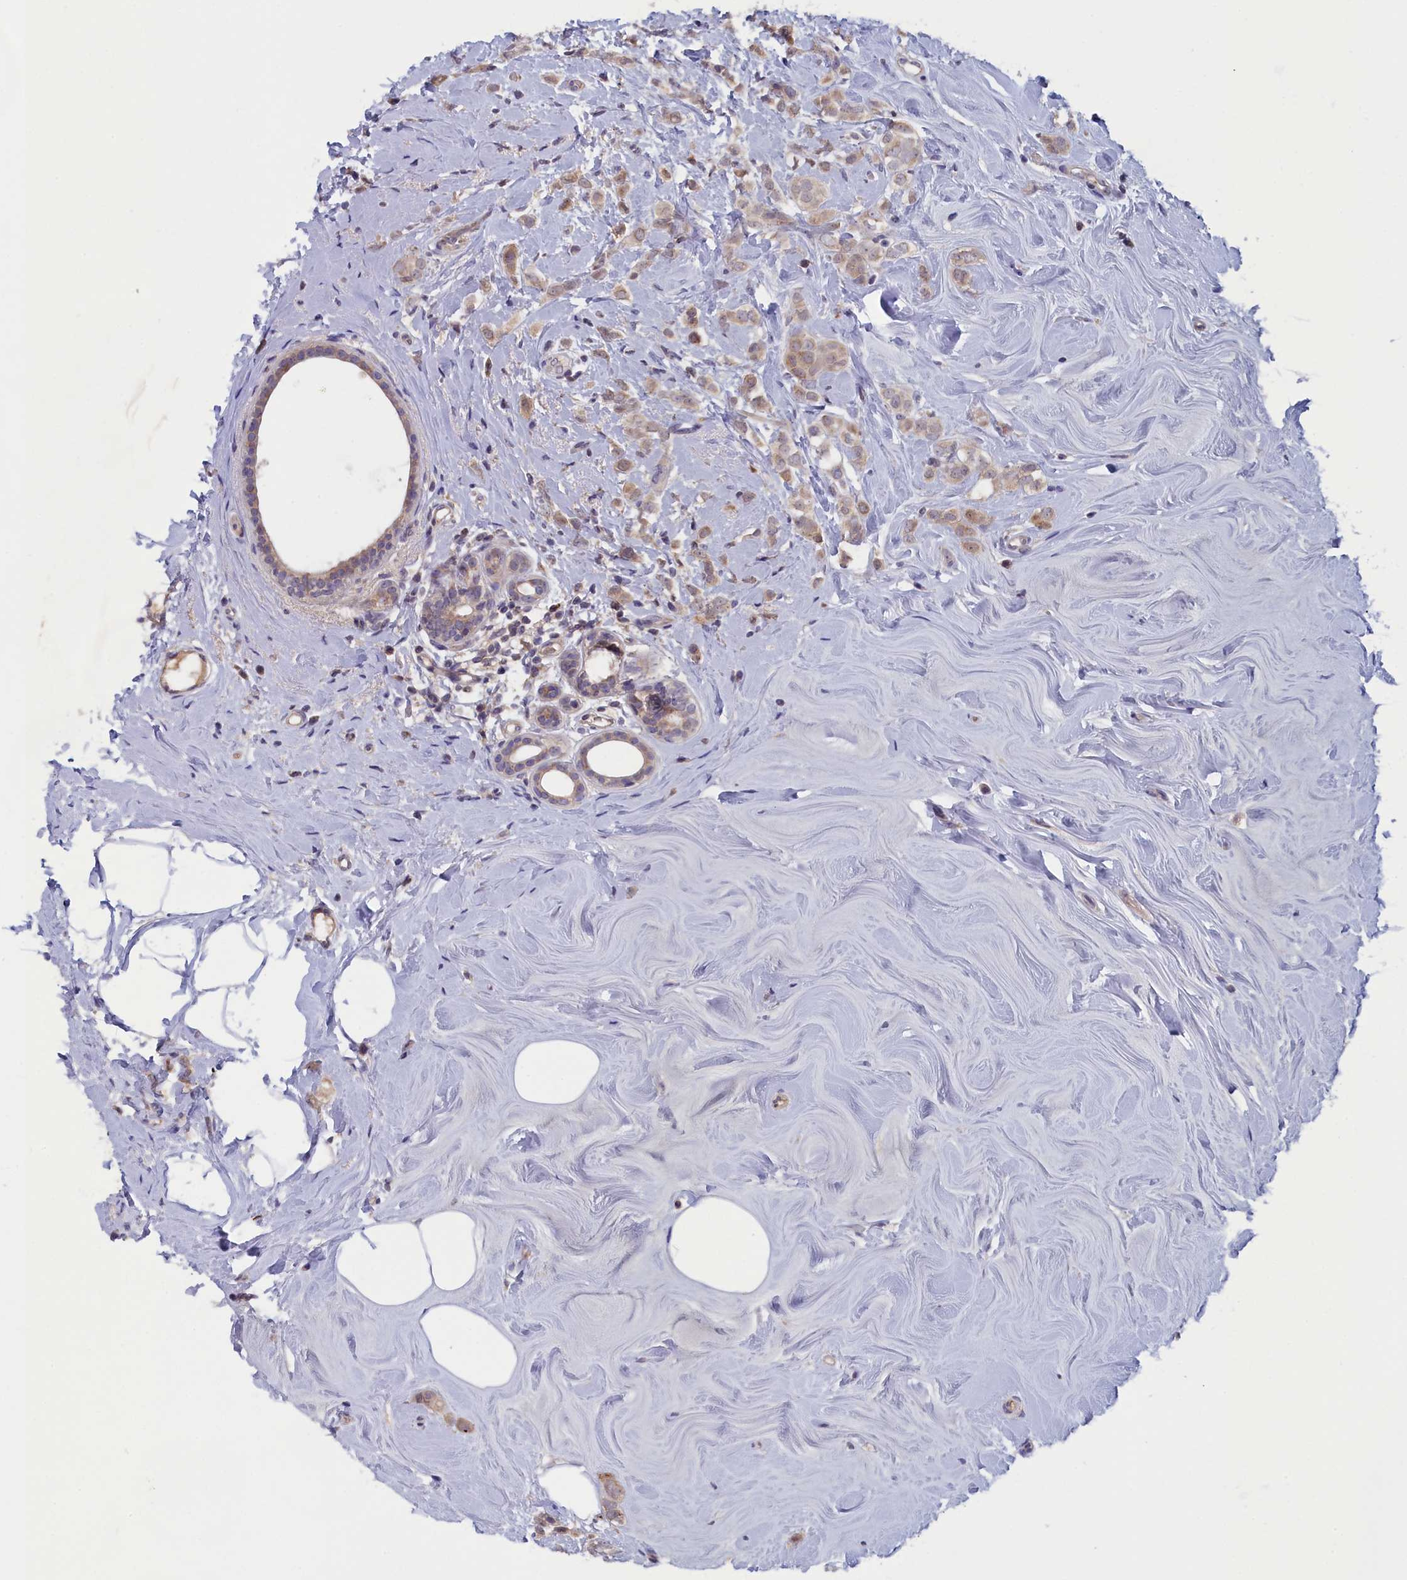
{"staining": {"intensity": "weak", "quantity": ">75%", "location": "cytoplasmic/membranous"}, "tissue": "breast cancer", "cell_type": "Tumor cells", "image_type": "cancer", "snomed": [{"axis": "morphology", "description": "Lobular carcinoma"}, {"axis": "topography", "description": "Breast"}], "caption": "IHC of human lobular carcinoma (breast) displays low levels of weak cytoplasmic/membranous positivity in approximately >75% of tumor cells. The staining was performed using DAB (3,3'-diaminobenzidine) to visualize the protein expression in brown, while the nuclei were stained in blue with hematoxylin (Magnification: 20x).", "gene": "IGFALS", "patient": {"sex": "female", "age": 47}}